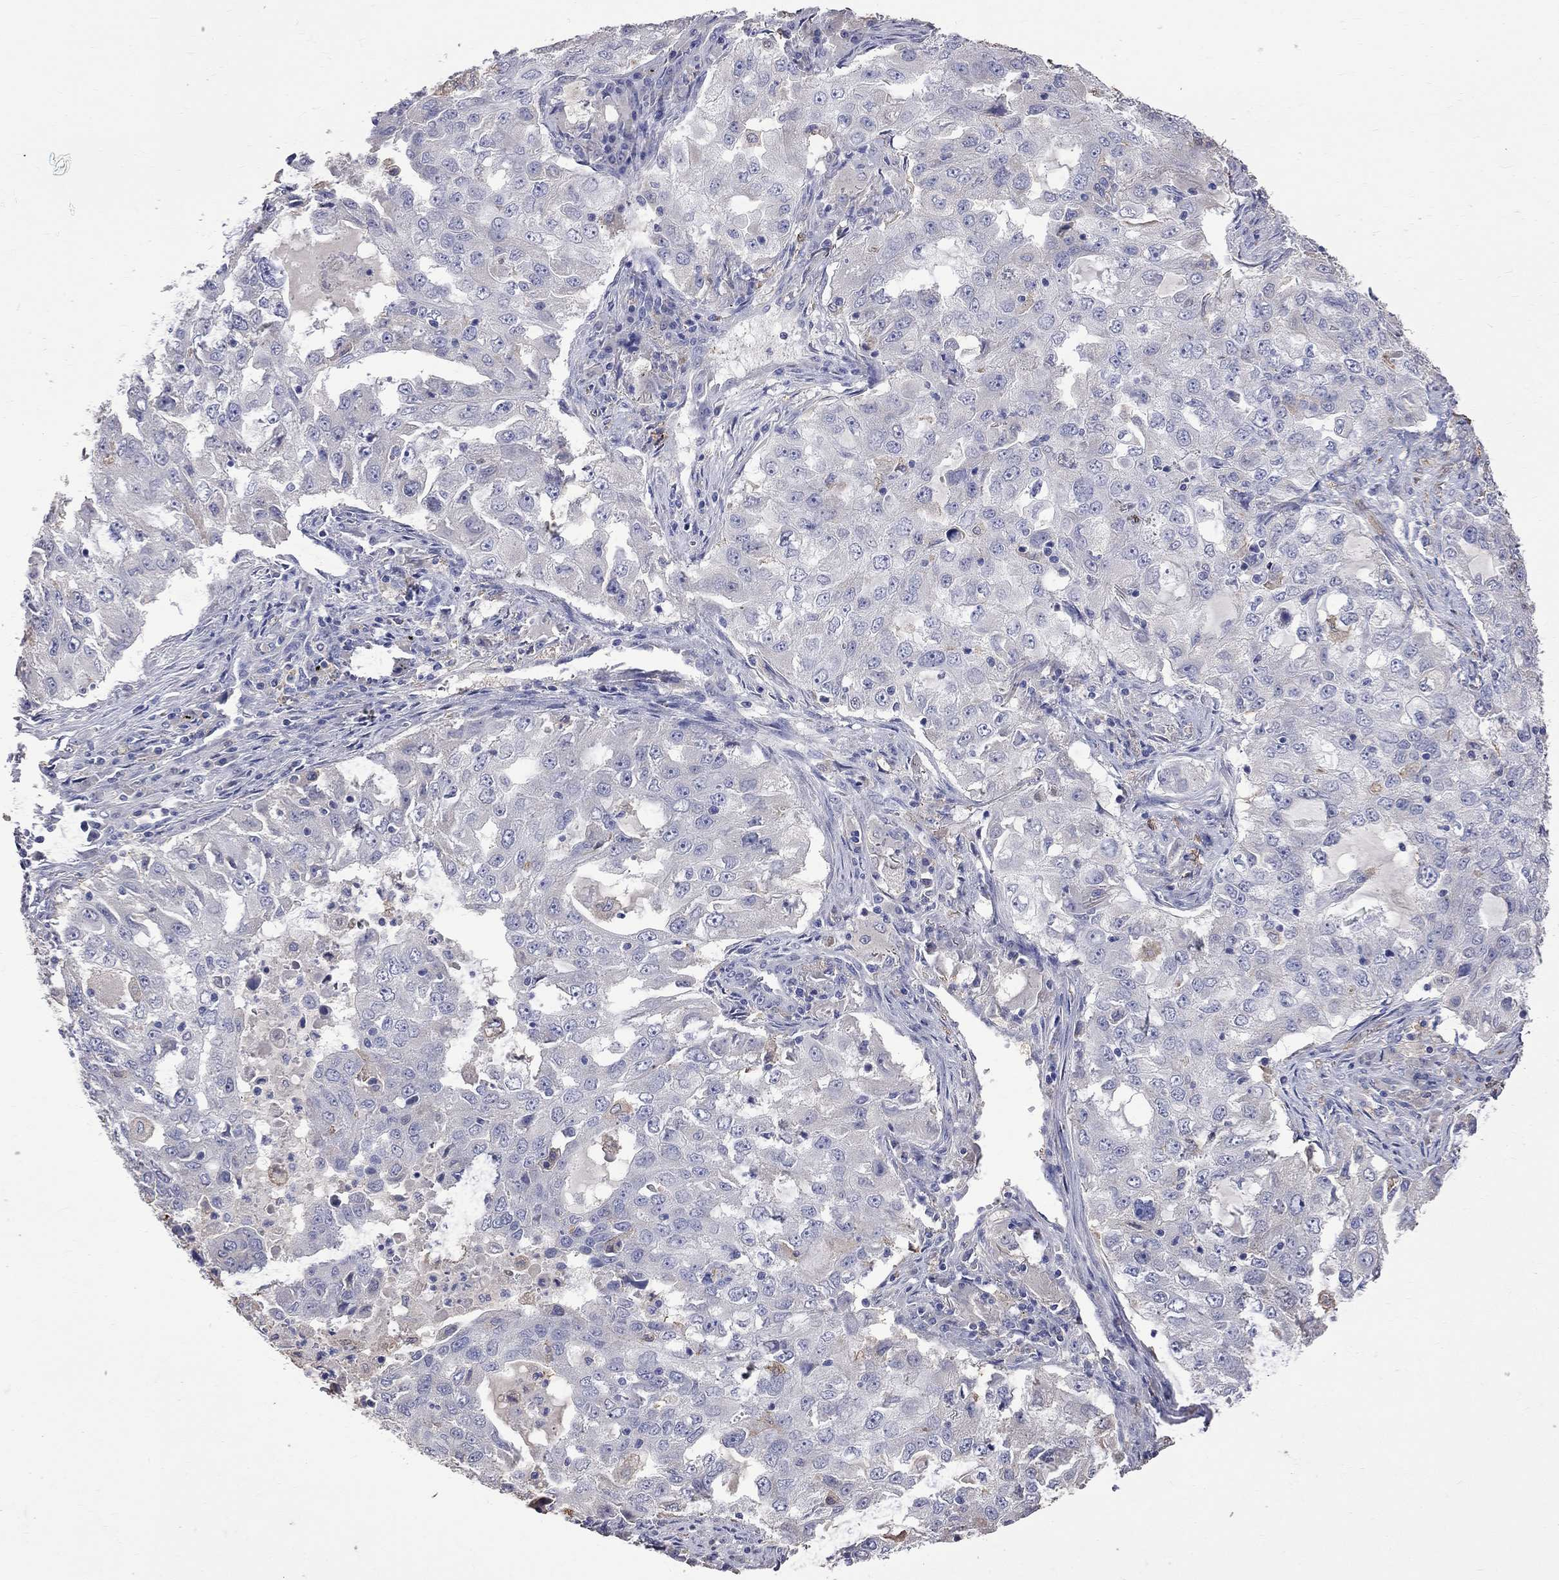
{"staining": {"intensity": "negative", "quantity": "none", "location": "none"}, "tissue": "lung cancer", "cell_type": "Tumor cells", "image_type": "cancer", "snomed": [{"axis": "morphology", "description": "Adenocarcinoma, NOS"}, {"axis": "topography", "description": "Lung"}], "caption": "DAB (3,3'-diaminobenzidine) immunohistochemical staining of human lung cancer (adenocarcinoma) displays no significant positivity in tumor cells. (DAB immunohistochemistry (IHC), high magnification).", "gene": "CKAP2", "patient": {"sex": "female", "age": 61}}